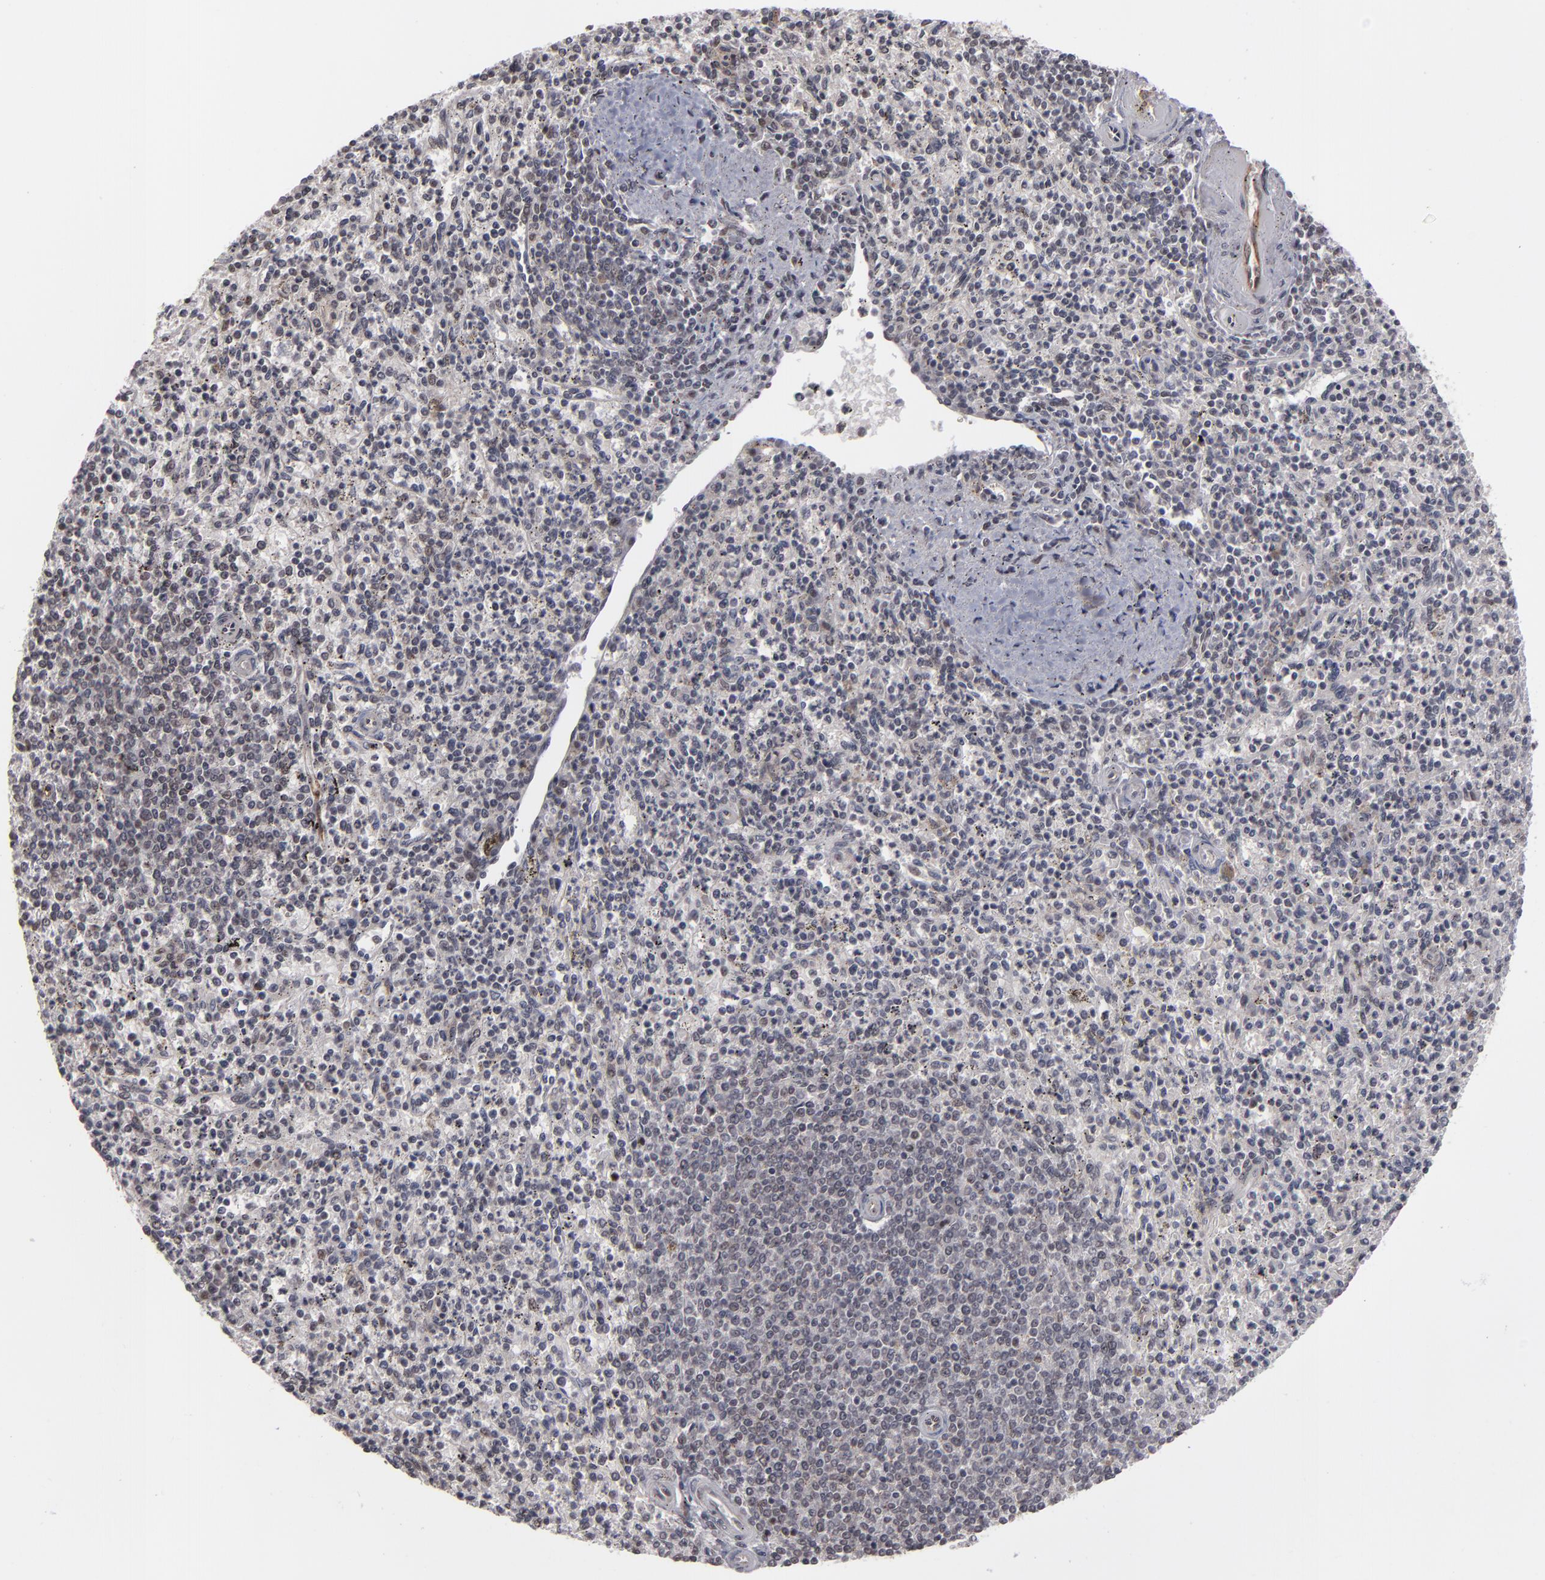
{"staining": {"intensity": "weak", "quantity": "<25%", "location": "nuclear"}, "tissue": "spleen", "cell_type": "Cells in red pulp", "image_type": "normal", "snomed": [{"axis": "morphology", "description": "Normal tissue, NOS"}, {"axis": "topography", "description": "Spleen"}], "caption": "This is an IHC micrograph of unremarkable spleen. There is no positivity in cells in red pulp.", "gene": "ZNF75A", "patient": {"sex": "male", "age": 72}}